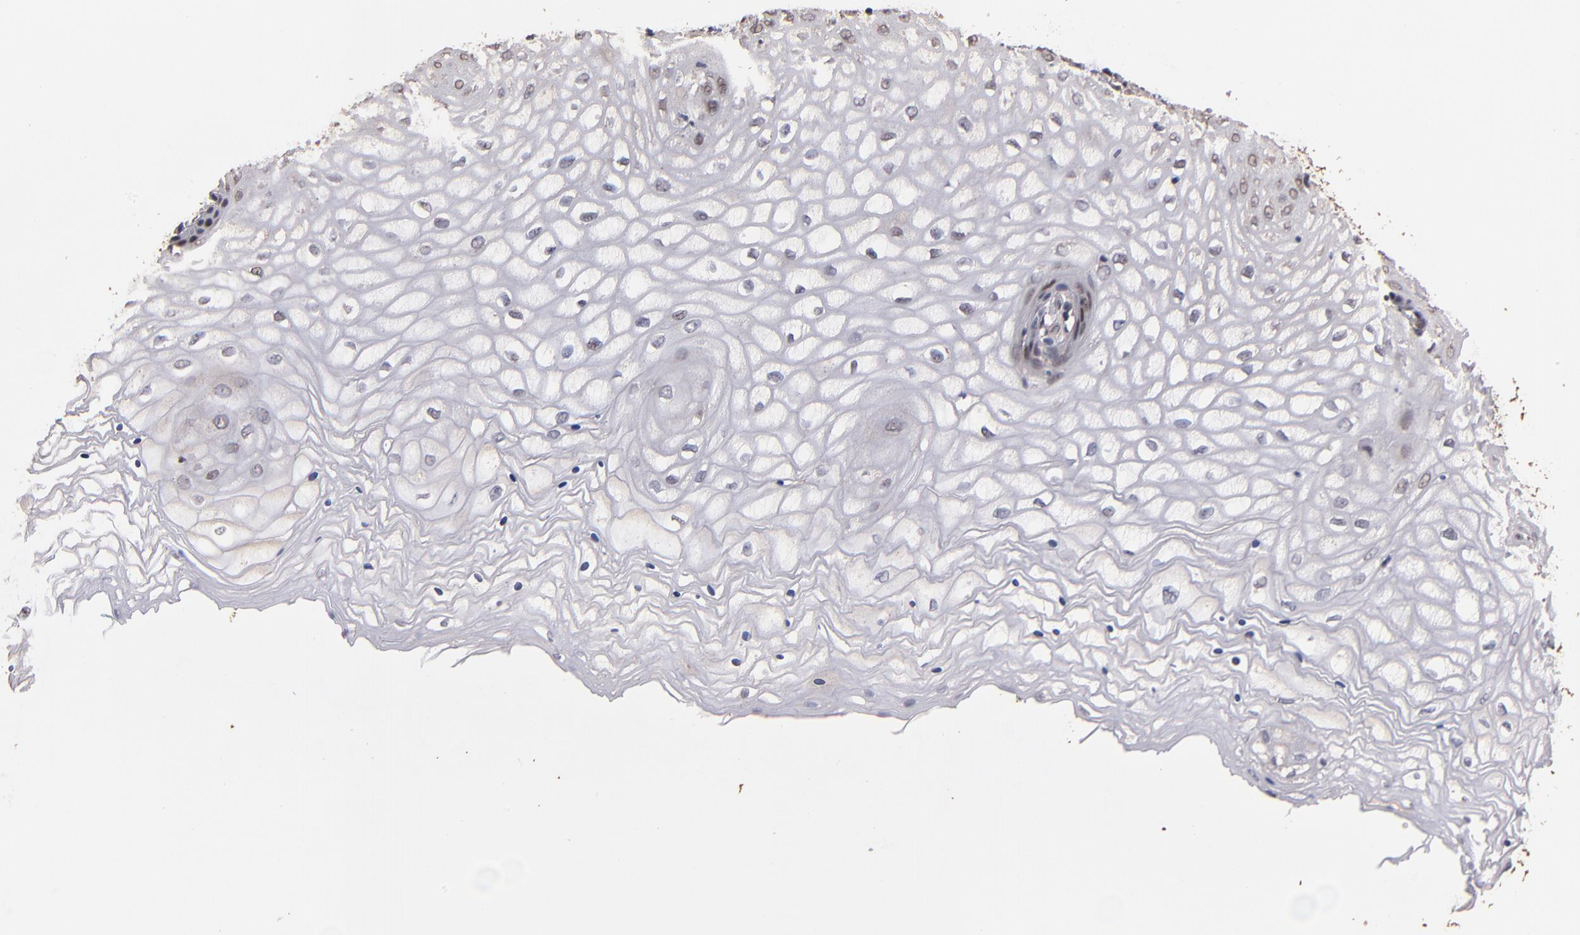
{"staining": {"intensity": "weak", "quantity": "25%-75%", "location": "nuclear"}, "tissue": "vagina", "cell_type": "Squamous epithelial cells", "image_type": "normal", "snomed": [{"axis": "morphology", "description": "Normal tissue, NOS"}, {"axis": "topography", "description": "Vagina"}], "caption": "This is a micrograph of immunohistochemistry (IHC) staining of normal vagina, which shows weak expression in the nuclear of squamous epithelial cells.", "gene": "EAPP", "patient": {"sex": "female", "age": 34}}